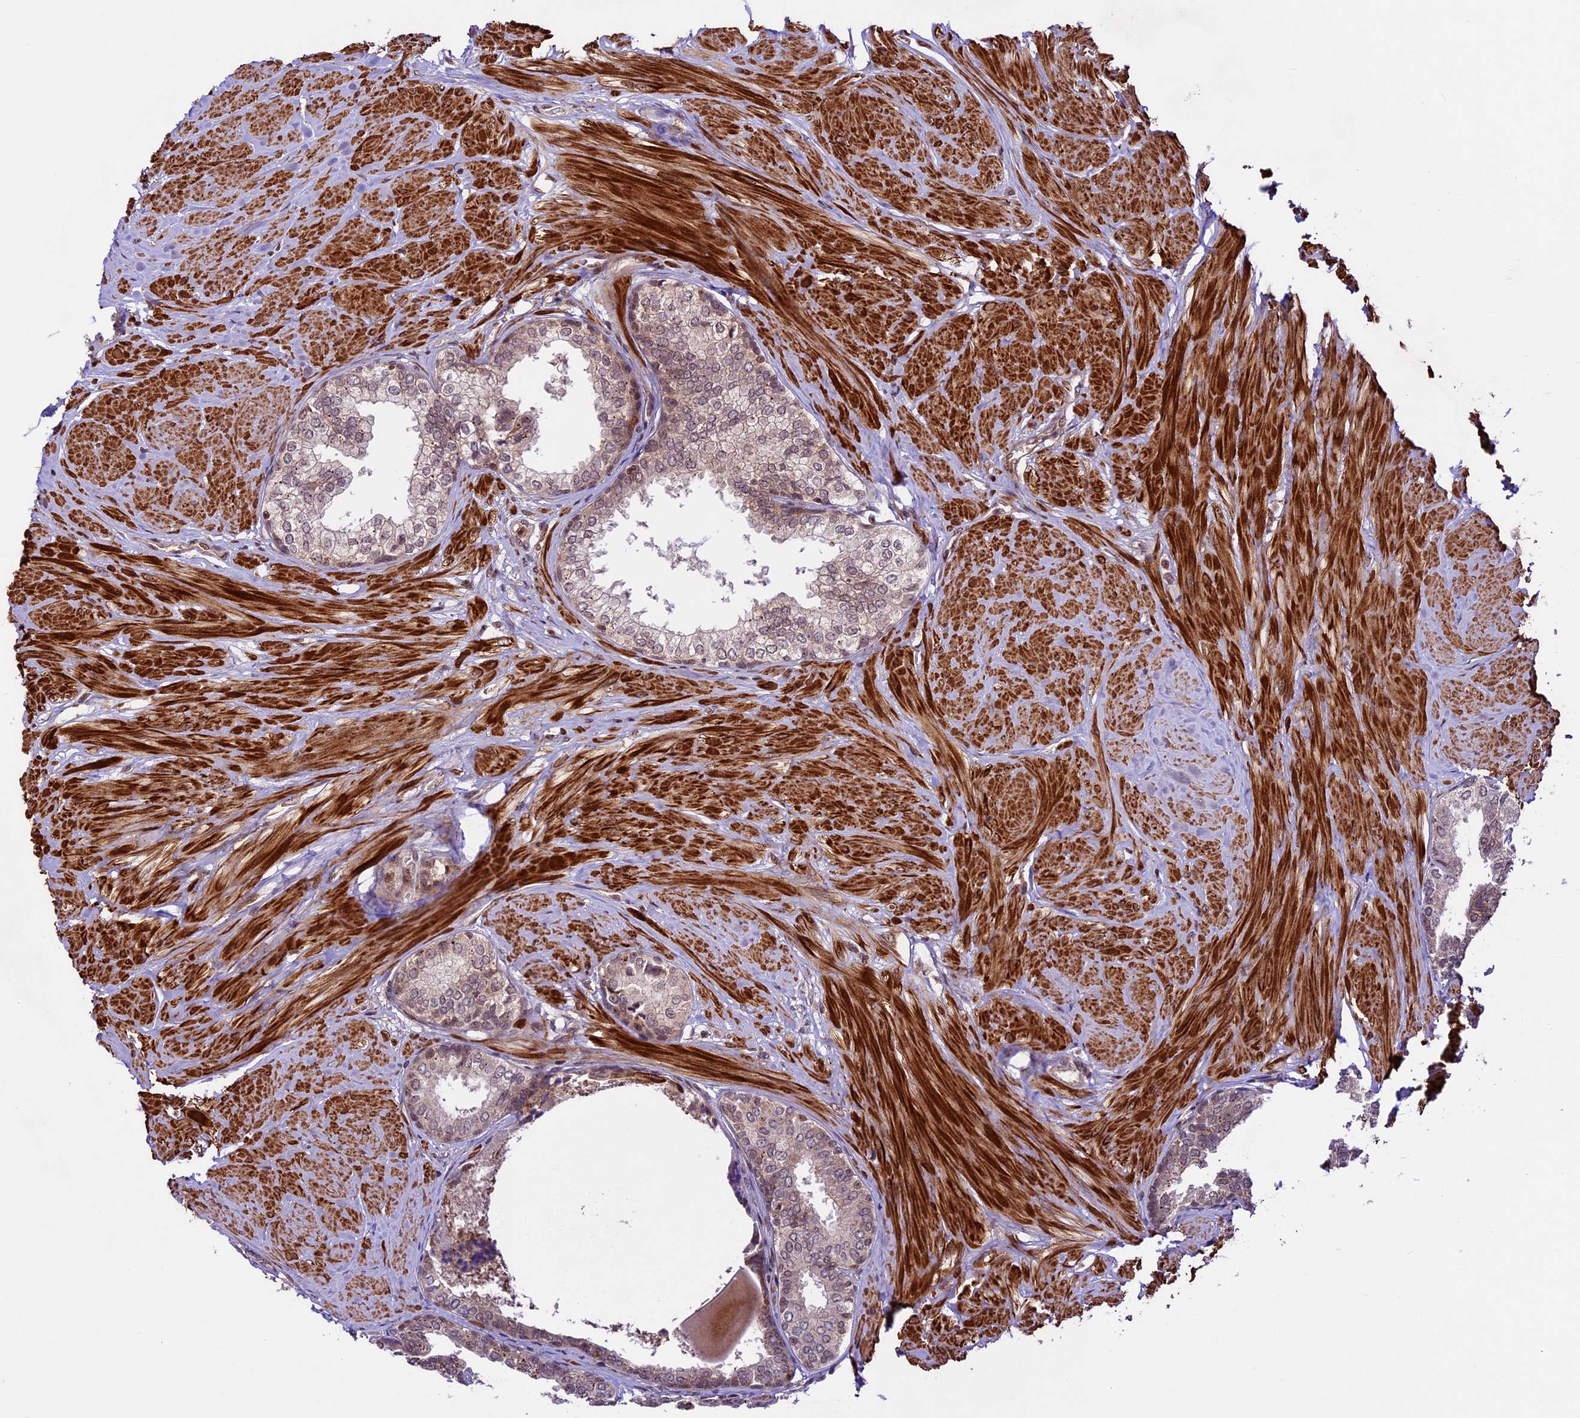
{"staining": {"intensity": "moderate", "quantity": "25%-75%", "location": "cytoplasmic/membranous,nuclear"}, "tissue": "prostate", "cell_type": "Glandular cells", "image_type": "normal", "snomed": [{"axis": "morphology", "description": "Normal tissue, NOS"}, {"axis": "topography", "description": "Prostate"}], "caption": "Prostate stained for a protein (brown) displays moderate cytoplasmic/membranous,nuclear positive positivity in approximately 25%-75% of glandular cells.", "gene": "DHX38", "patient": {"sex": "male", "age": 48}}